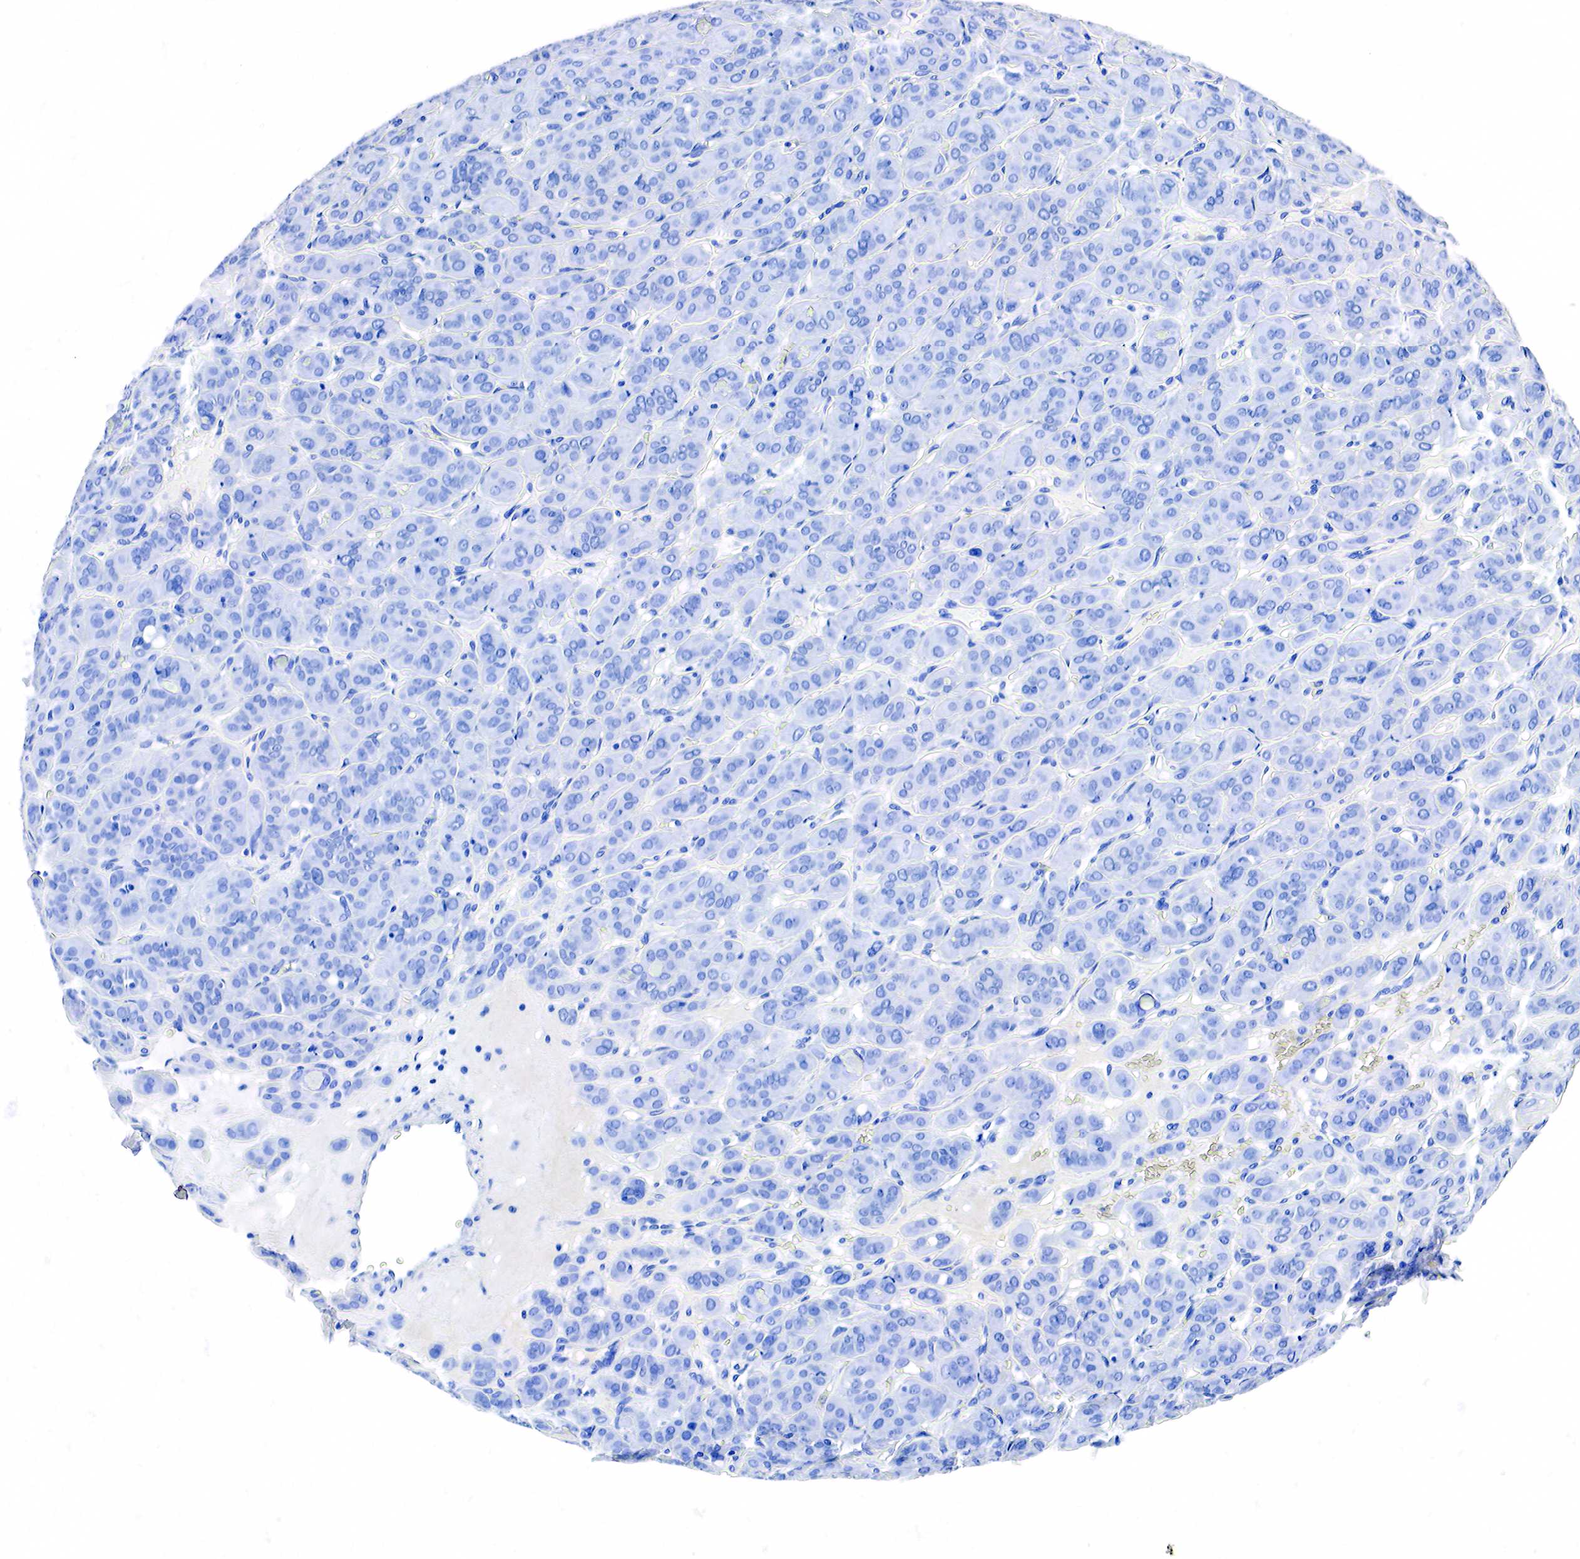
{"staining": {"intensity": "negative", "quantity": "none", "location": "none"}, "tissue": "thyroid cancer", "cell_type": "Tumor cells", "image_type": "cancer", "snomed": [{"axis": "morphology", "description": "Follicular adenoma carcinoma, NOS"}, {"axis": "topography", "description": "Thyroid gland"}], "caption": "DAB (3,3'-diaminobenzidine) immunohistochemical staining of thyroid cancer (follicular adenoma carcinoma) reveals no significant expression in tumor cells. (DAB immunohistochemistry (IHC) with hematoxylin counter stain).", "gene": "ACP3", "patient": {"sex": "female", "age": 71}}